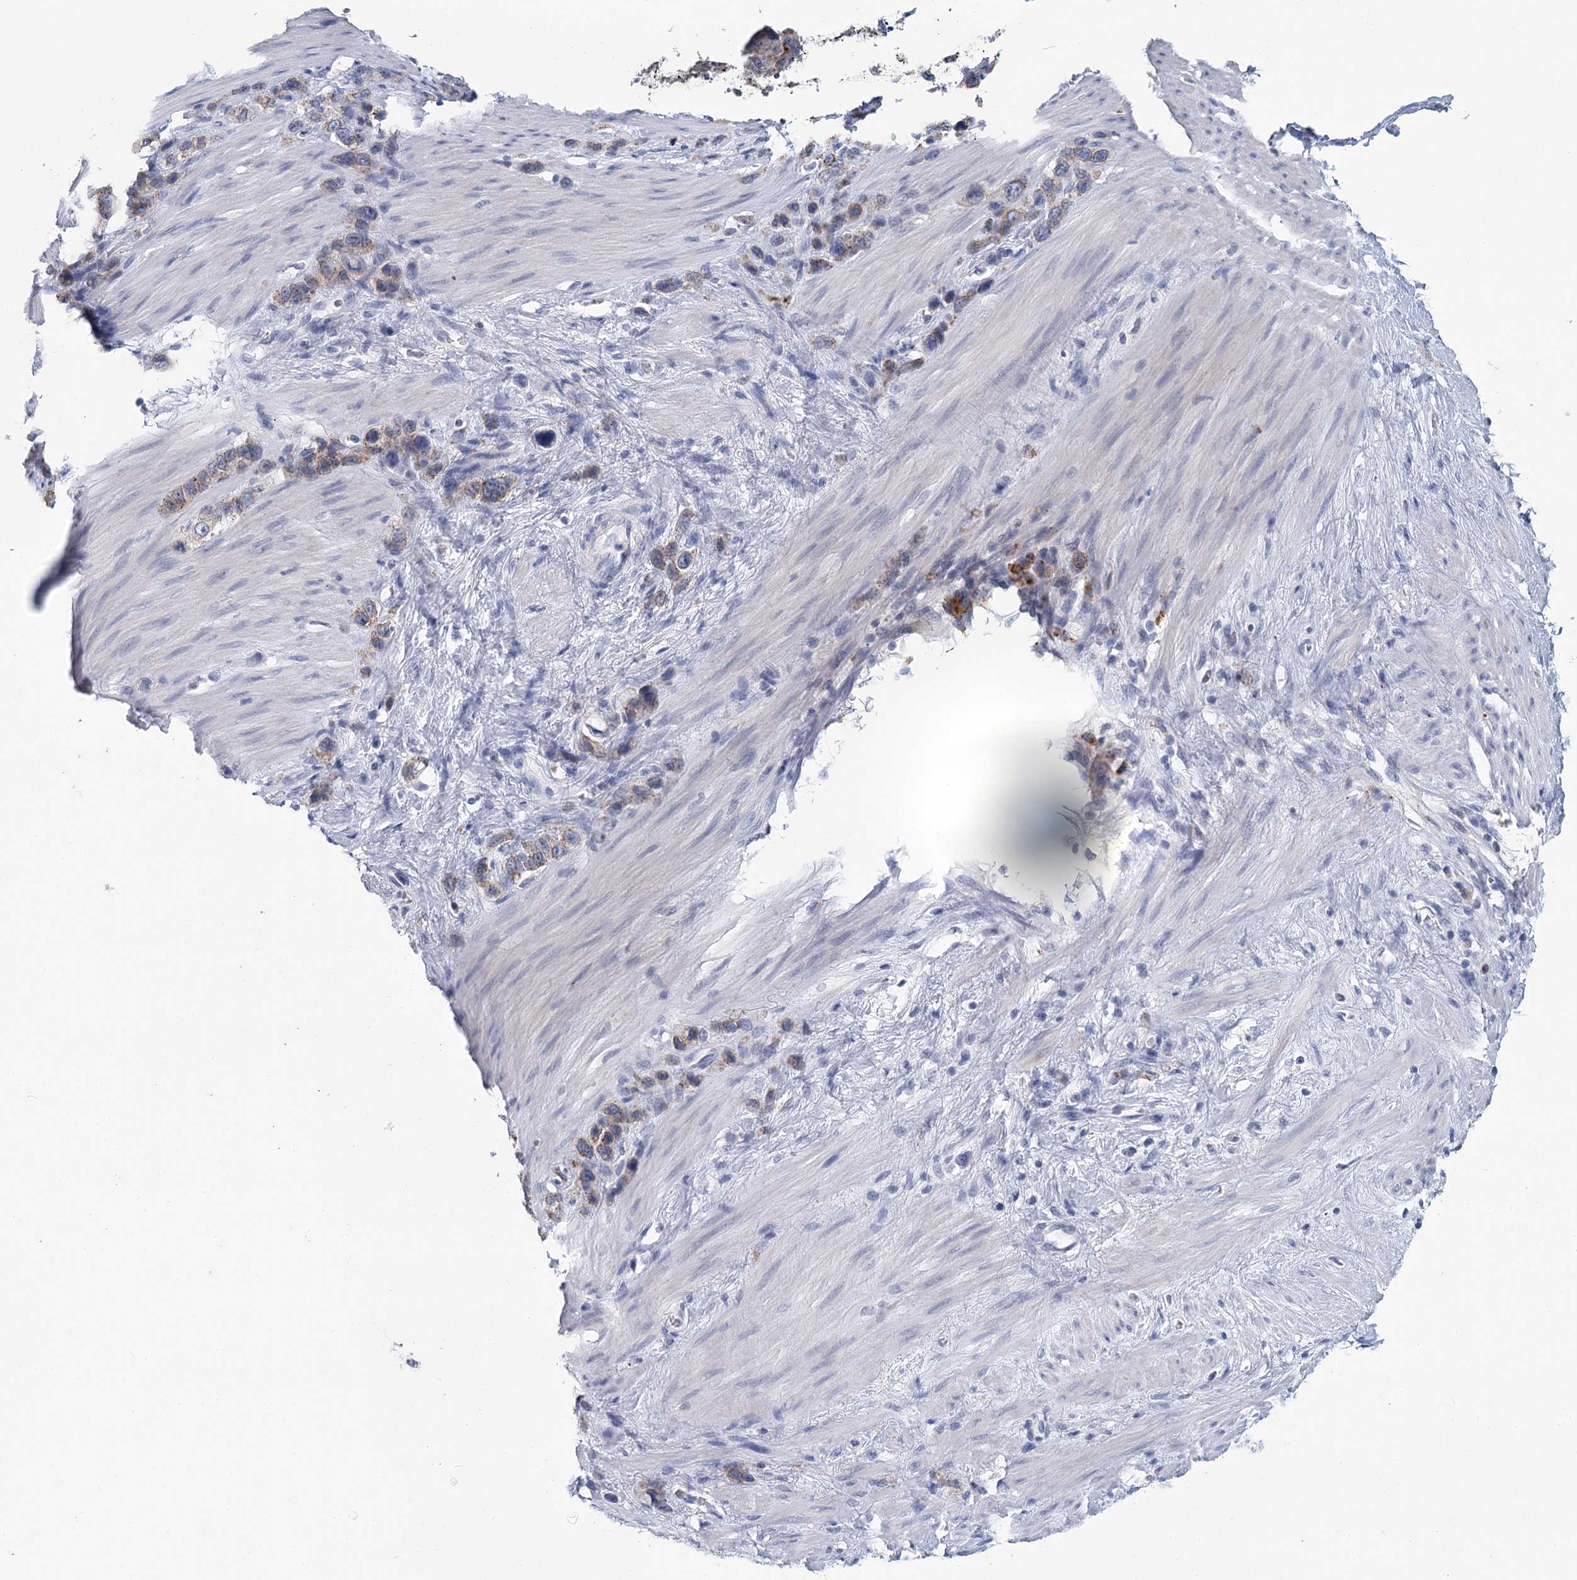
{"staining": {"intensity": "weak", "quantity": "25%-75%", "location": "cytoplasmic/membranous"}, "tissue": "stomach cancer", "cell_type": "Tumor cells", "image_type": "cancer", "snomed": [{"axis": "morphology", "description": "Adenocarcinoma, NOS"}, {"axis": "morphology", "description": "Adenocarcinoma, High grade"}, {"axis": "topography", "description": "Stomach, upper"}, {"axis": "topography", "description": "Stomach, lower"}], "caption": "Tumor cells display weak cytoplasmic/membranous staining in about 25%-75% of cells in stomach cancer. The staining was performed using DAB (3,3'-diaminobenzidine), with brown indicating positive protein expression. Nuclei are stained blue with hematoxylin.", "gene": "METTL7B", "patient": {"sex": "female", "age": 65}}